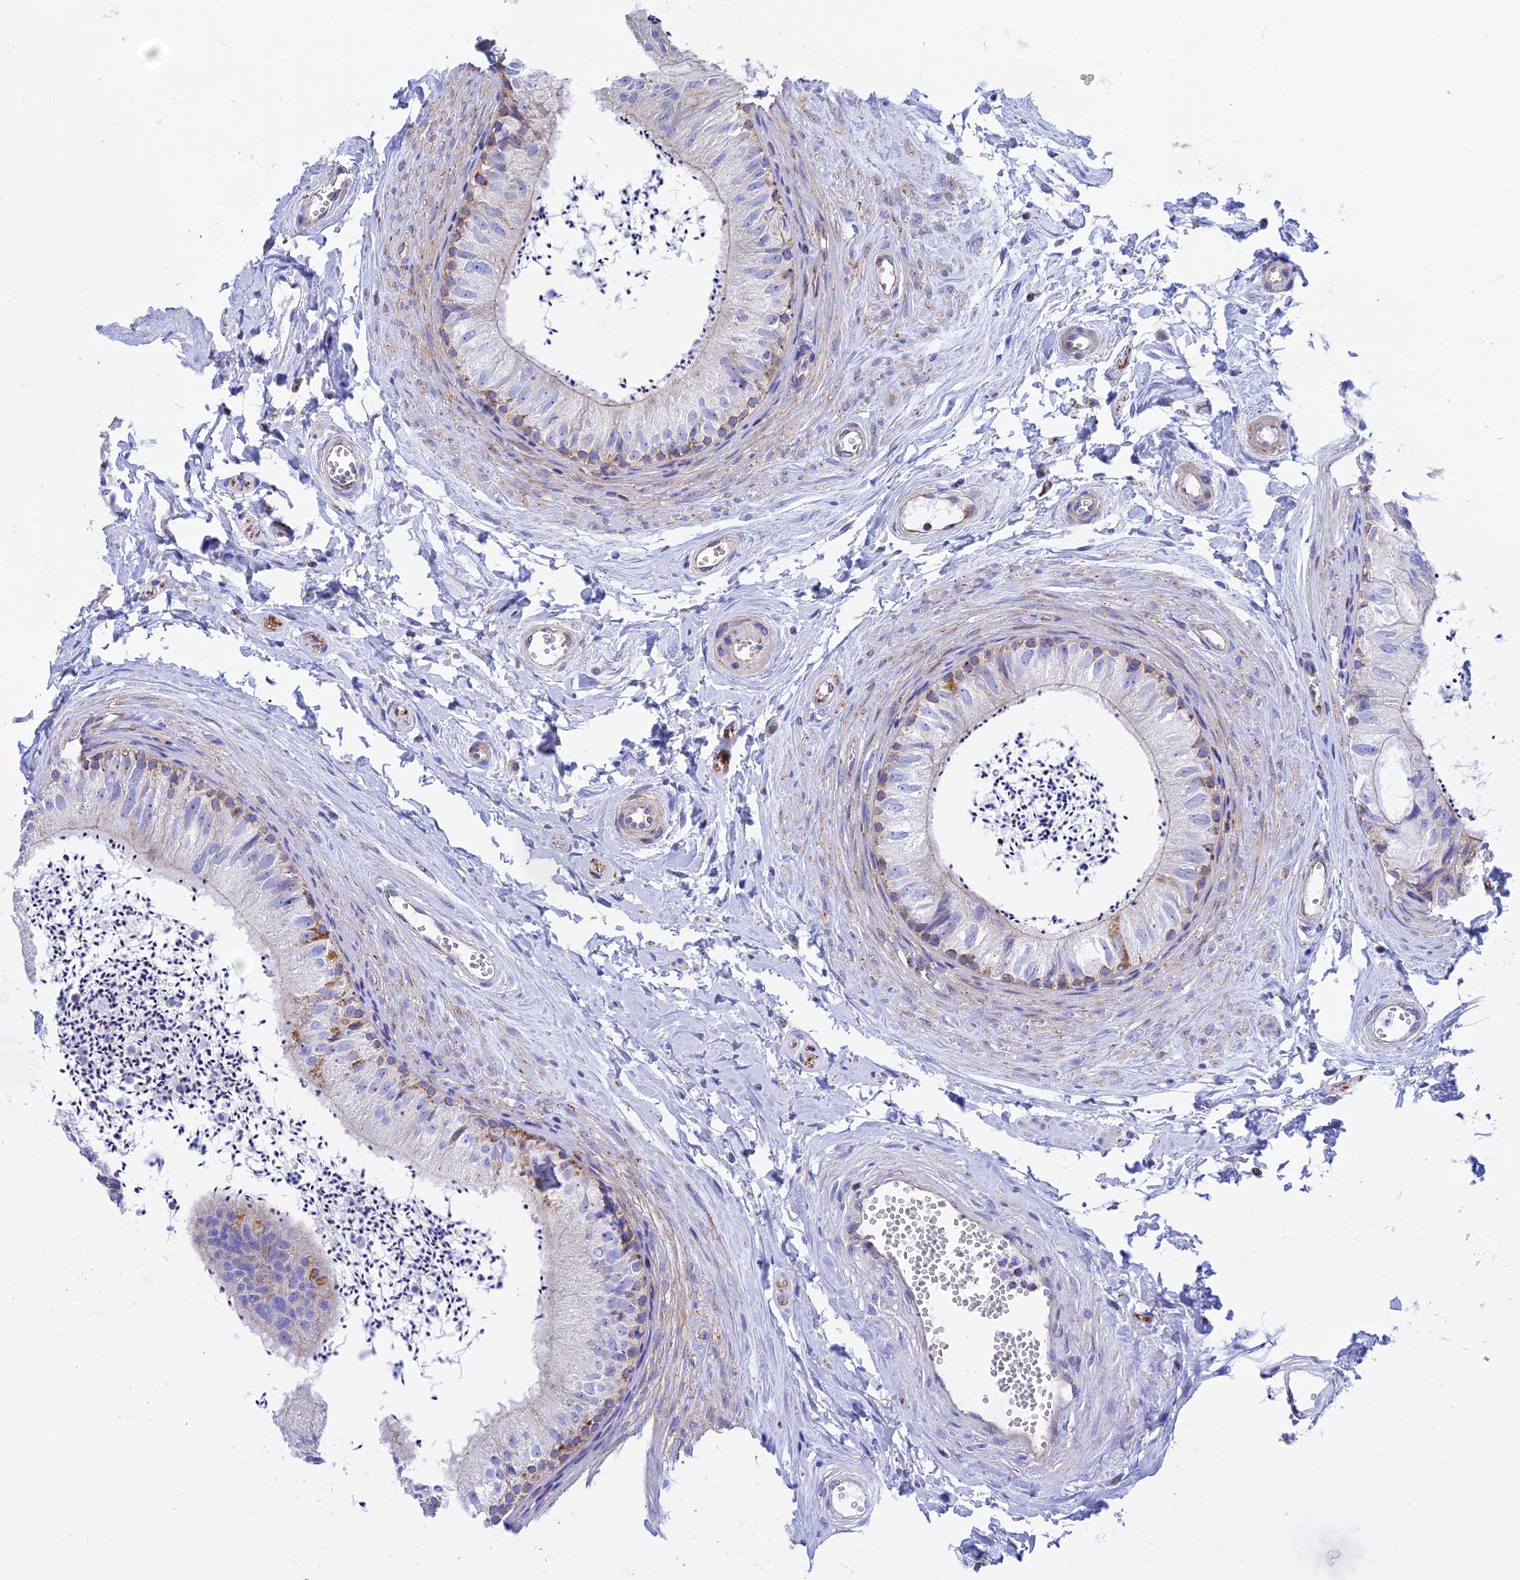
{"staining": {"intensity": "moderate", "quantity": "<25%", "location": "cytoplasmic/membranous"}, "tissue": "epididymis", "cell_type": "Glandular cells", "image_type": "normal", "snomed": [{"axis": "morphology", "description": "Normal tissue, NOS"}, {"axis": "topography", "description": "Epididymis"}], "caption": "DAB (3,3'-diaminobenzidine) immunohistochemical staining of normal human epididymis displays moderate cytoplasmic/membranous protein staining in approximately <25% of glandular cells. The protein of interest is stained brown, and the nuclei are stained in blue (DAB (3,3'-diaminobenzidine) IHC with brightfield microscopy, high magnification).", "gene": "GCDH", "patient": {"sex": "male", "age": 56}}